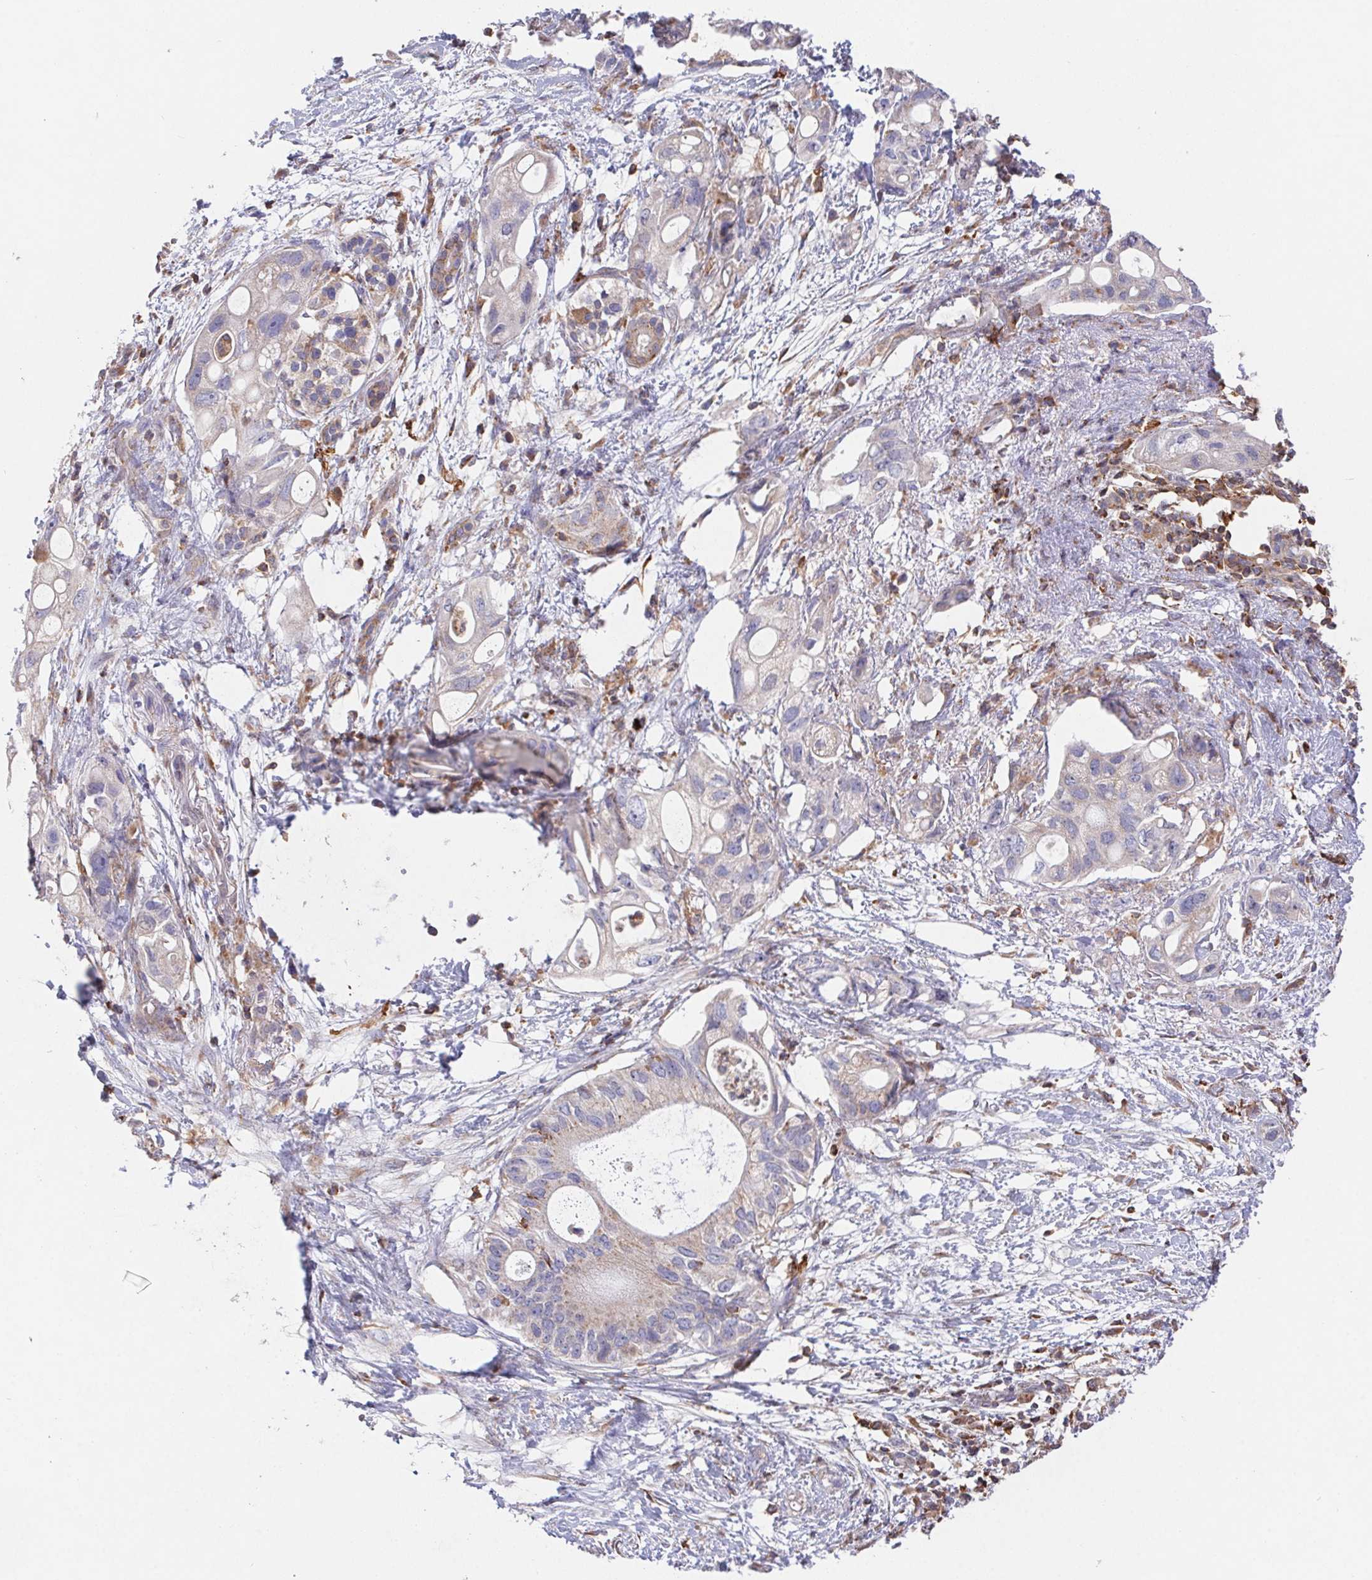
{"staining": {"intensity": "moderate", "quantity": "<25%", "location": "cytoplasmic/membranous"}, "tissue": "pancreatic cancer", "cell_type": "Tumor cells", "image_type": "cancer", "snomed": [{"axis": "morphology", "description": "Adenocarcinoma, NOS"}, {"axis": "topography", "description": "Pancreas"}], "caption": "A micrograph of pancreatic cancer stained for a protein demonstrates moderate cytoplasmic/membranous brown staining in tumor cells.", "gene": "FAM241A", "patient": {"sex": "female", "age": 72}}